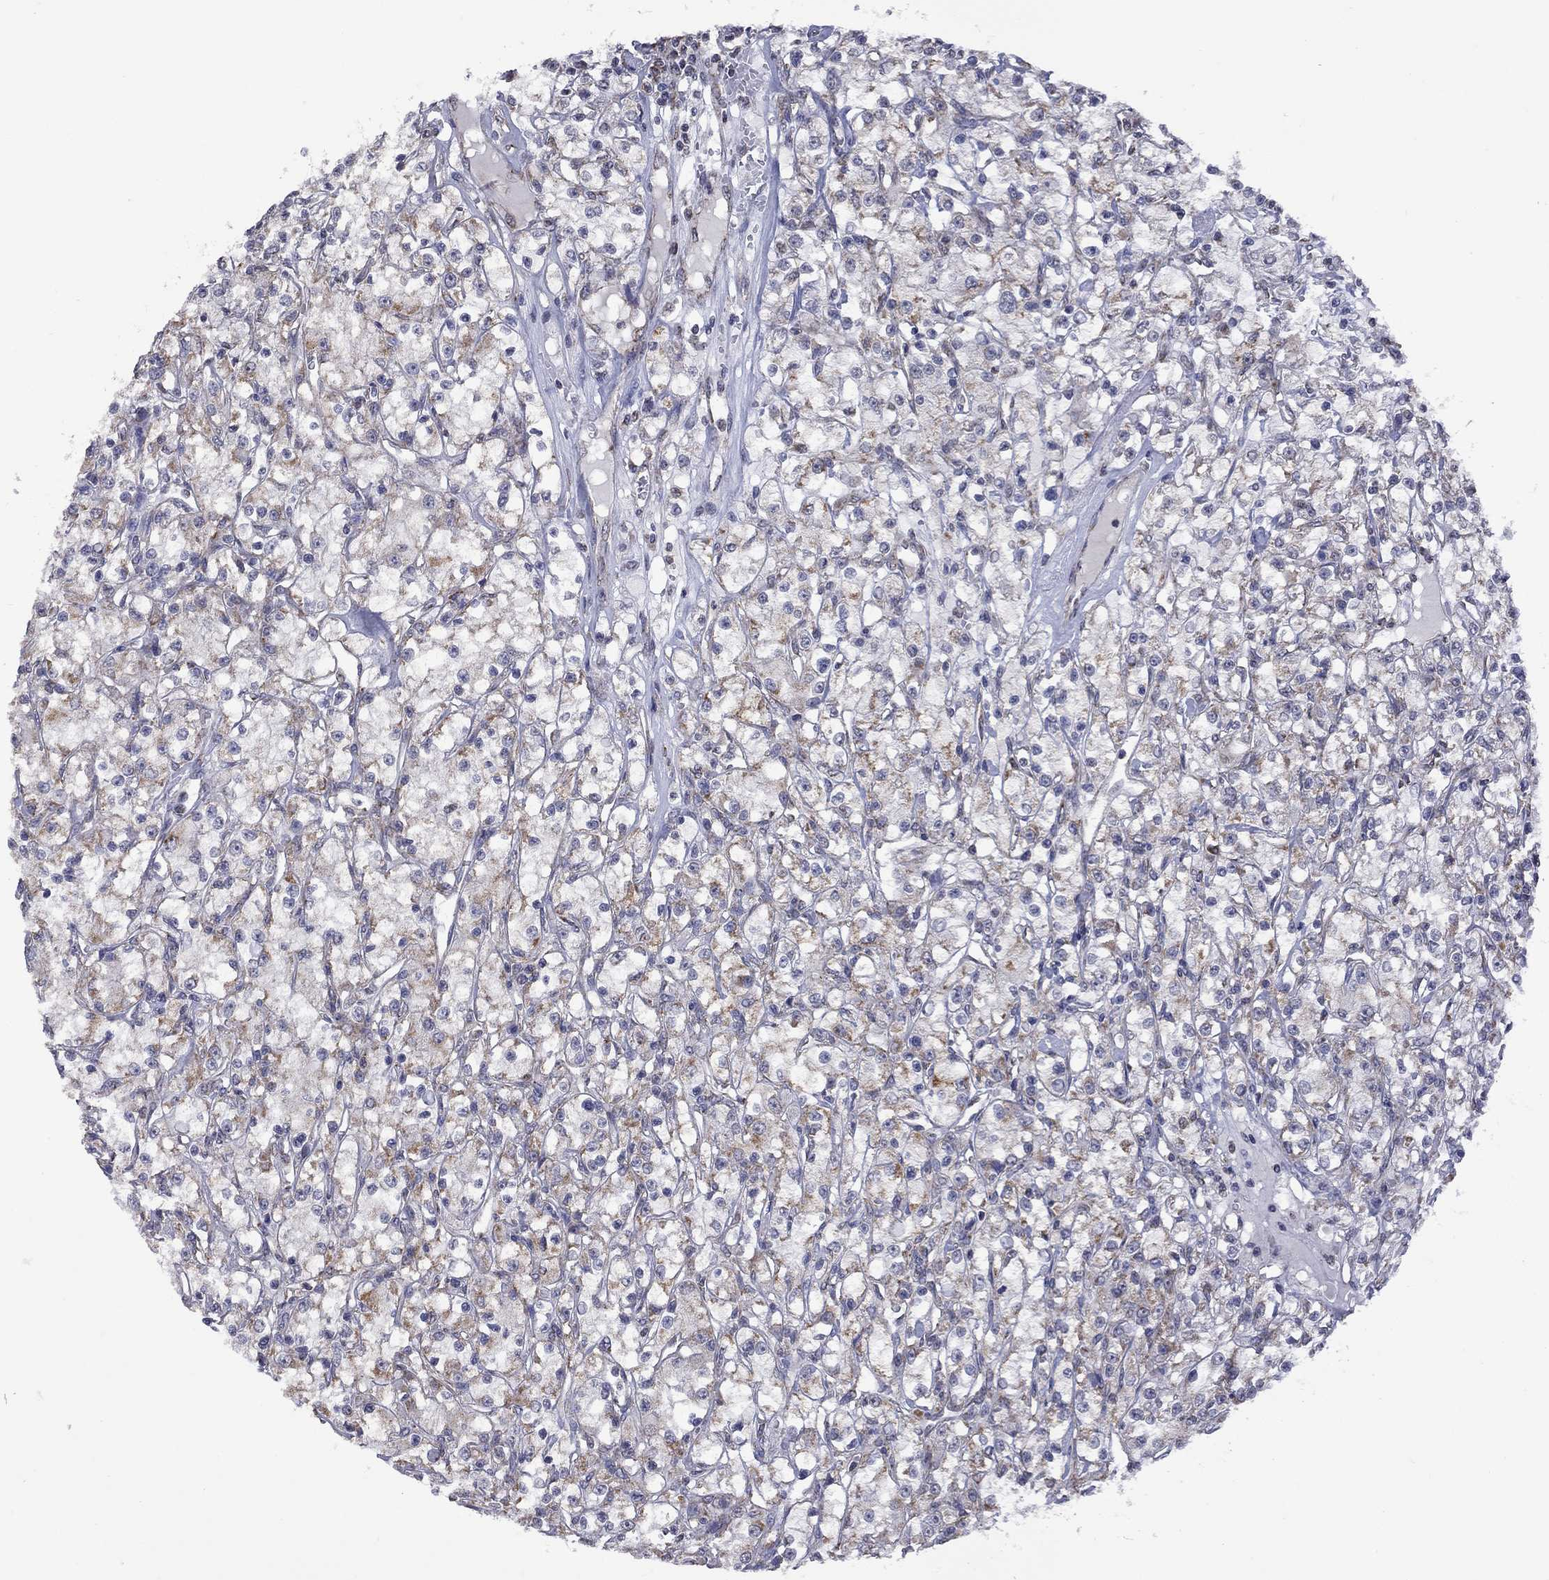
{"staining": {"intensity": "moderate", "quantity": "25%-75%", "location": "cytoplasmic/membranous"}, "tissue": "renal cancer", "cell_type": "Tumor cells", "image_type": "cancer", "snomed": [{"axis": "morphology", "description": "Adenocarcinoma, NOS"}, {"axis": "topography", "description": "Kidney"}], "caption": "Immunohistochemistry (DAB) staining of human renal adenocarcinoma displays moderate cytoplasmic/membranous protein positivity in approximately 25%-75% of tumor cells.", "gene": "NDUFB1", "patient": {"sex": "female", "age": 59}}